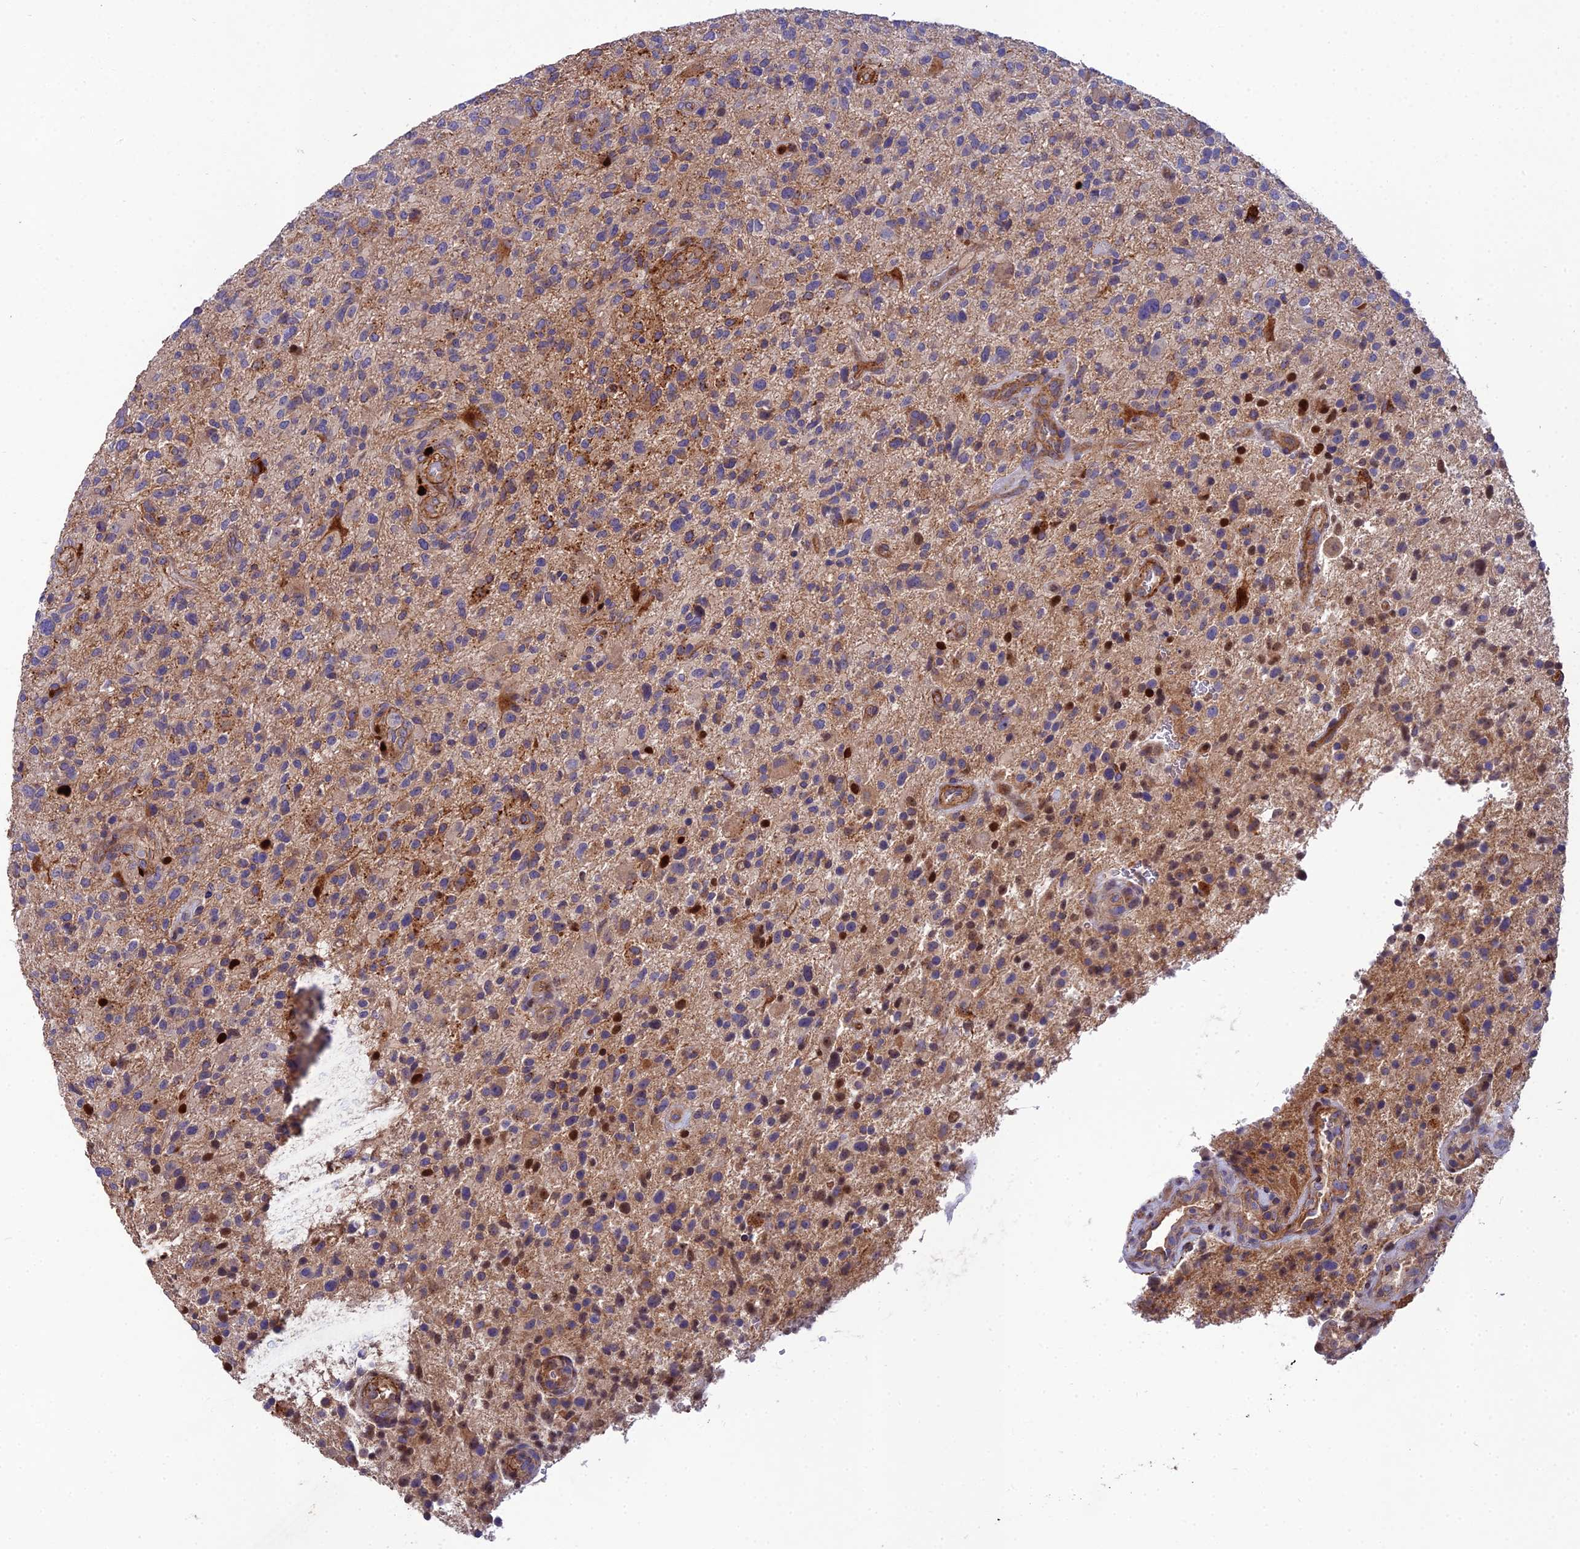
{"staining": {"intensity": "strong", "quantity": "<25%", "location": "cytoplasmic/membranous"}, "tissue": "glioma", "cell_type": "Tumor cells", "image_type": "cancer", "snomed": [{"axis": "morphology", "description": "Glioma, malignant, High grade"}, {"axis": "topography", "description": "Brain"}], "caption": "A high-resolution image shows immunohistochemistry staining of malignant high-grade glioma, which exhibits strong cytoplasmic/membranous positivity in about <25% of tumor cells.", "gene": "RALGAPA2", "patient": {"sex": "male", "age": 47}}